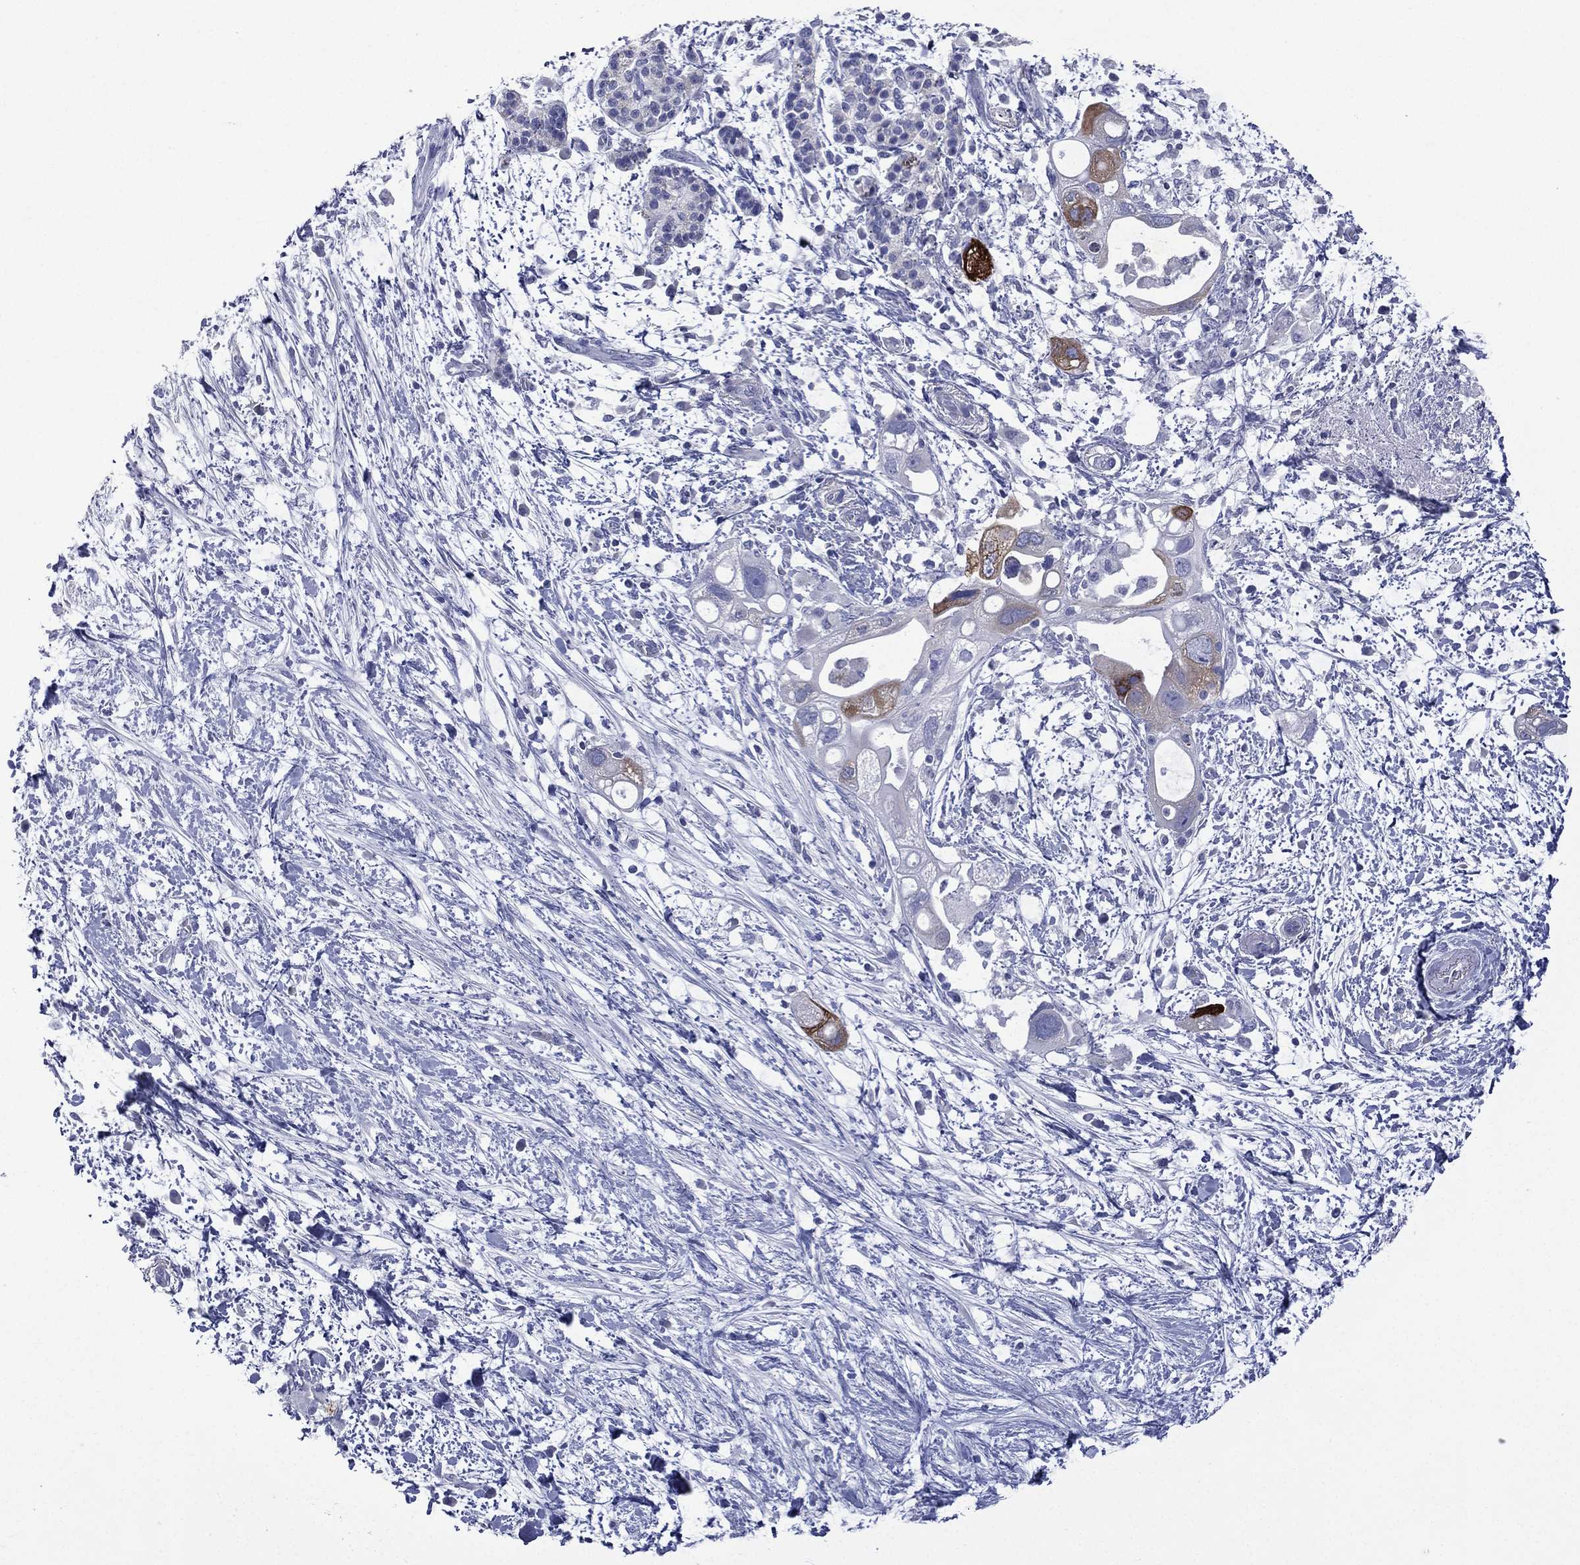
{"staining": {"intensity": "strong", "quantity": "25%-75%", "location": "cytoplasmic/membranous"}, "tissue": "pancreatic cancer", "cell_type": "Tumor cells", "image_type": "cancer", "snomed": [{"axis": "morphology", "description": "Adenocarcinoma, NOS"}, {"axis": "topography", "description": "Pancreas"}], "caption": "Strong cytoplasmic/membranous protein staining is identified in approximately 25%-75% of tumor cells in adenocarcinoma (pancreatic).", "gene": "CES2", "patient": {"sex": "female", "age": 72}}